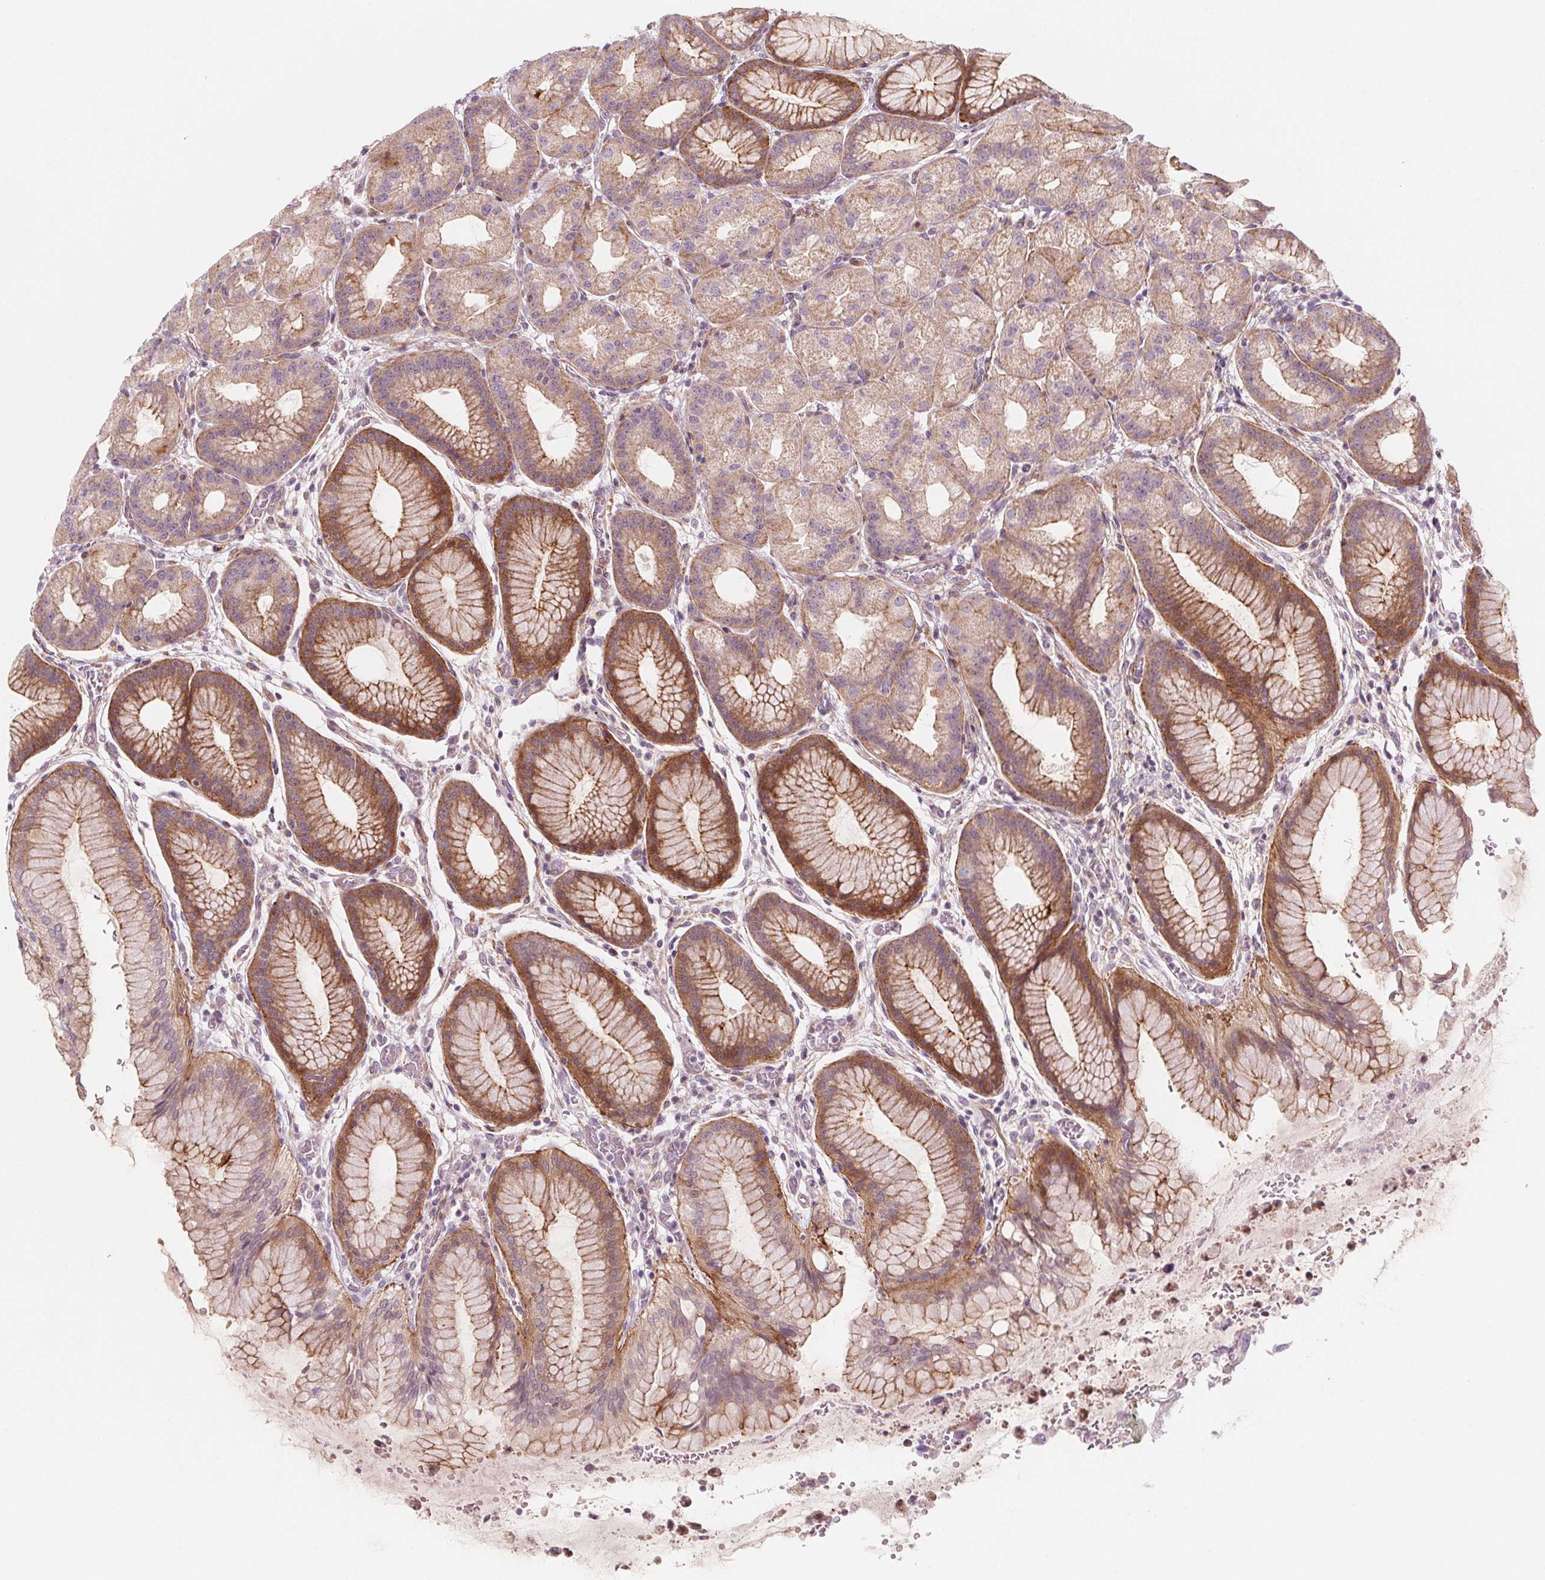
{"staining": {"intensity": "moderate", "quantity": "25%-75%", "location": "cytoplasmic/membranous"}, "tissue": "stomach", "cell_type": "Glandular cells", "image_type": "normal", "snomed": [{"axis": "morphology", "description": "Normal tissue, NOS"}, {"axis": "topography", "description": "Stomach, upper"}, {"axis": "topography", "description": "Stomach"}], "caption": "This image reveals unremarkable stomach stained with immunohistochemistry to label a protein in brown. The cytoplasmic/membranous of glandular cells show moderate positivity for the protein. Nuclei are counter-stained blue.", "gene": "ADAM33", "patient": {"sex": "male", "age": 48}}